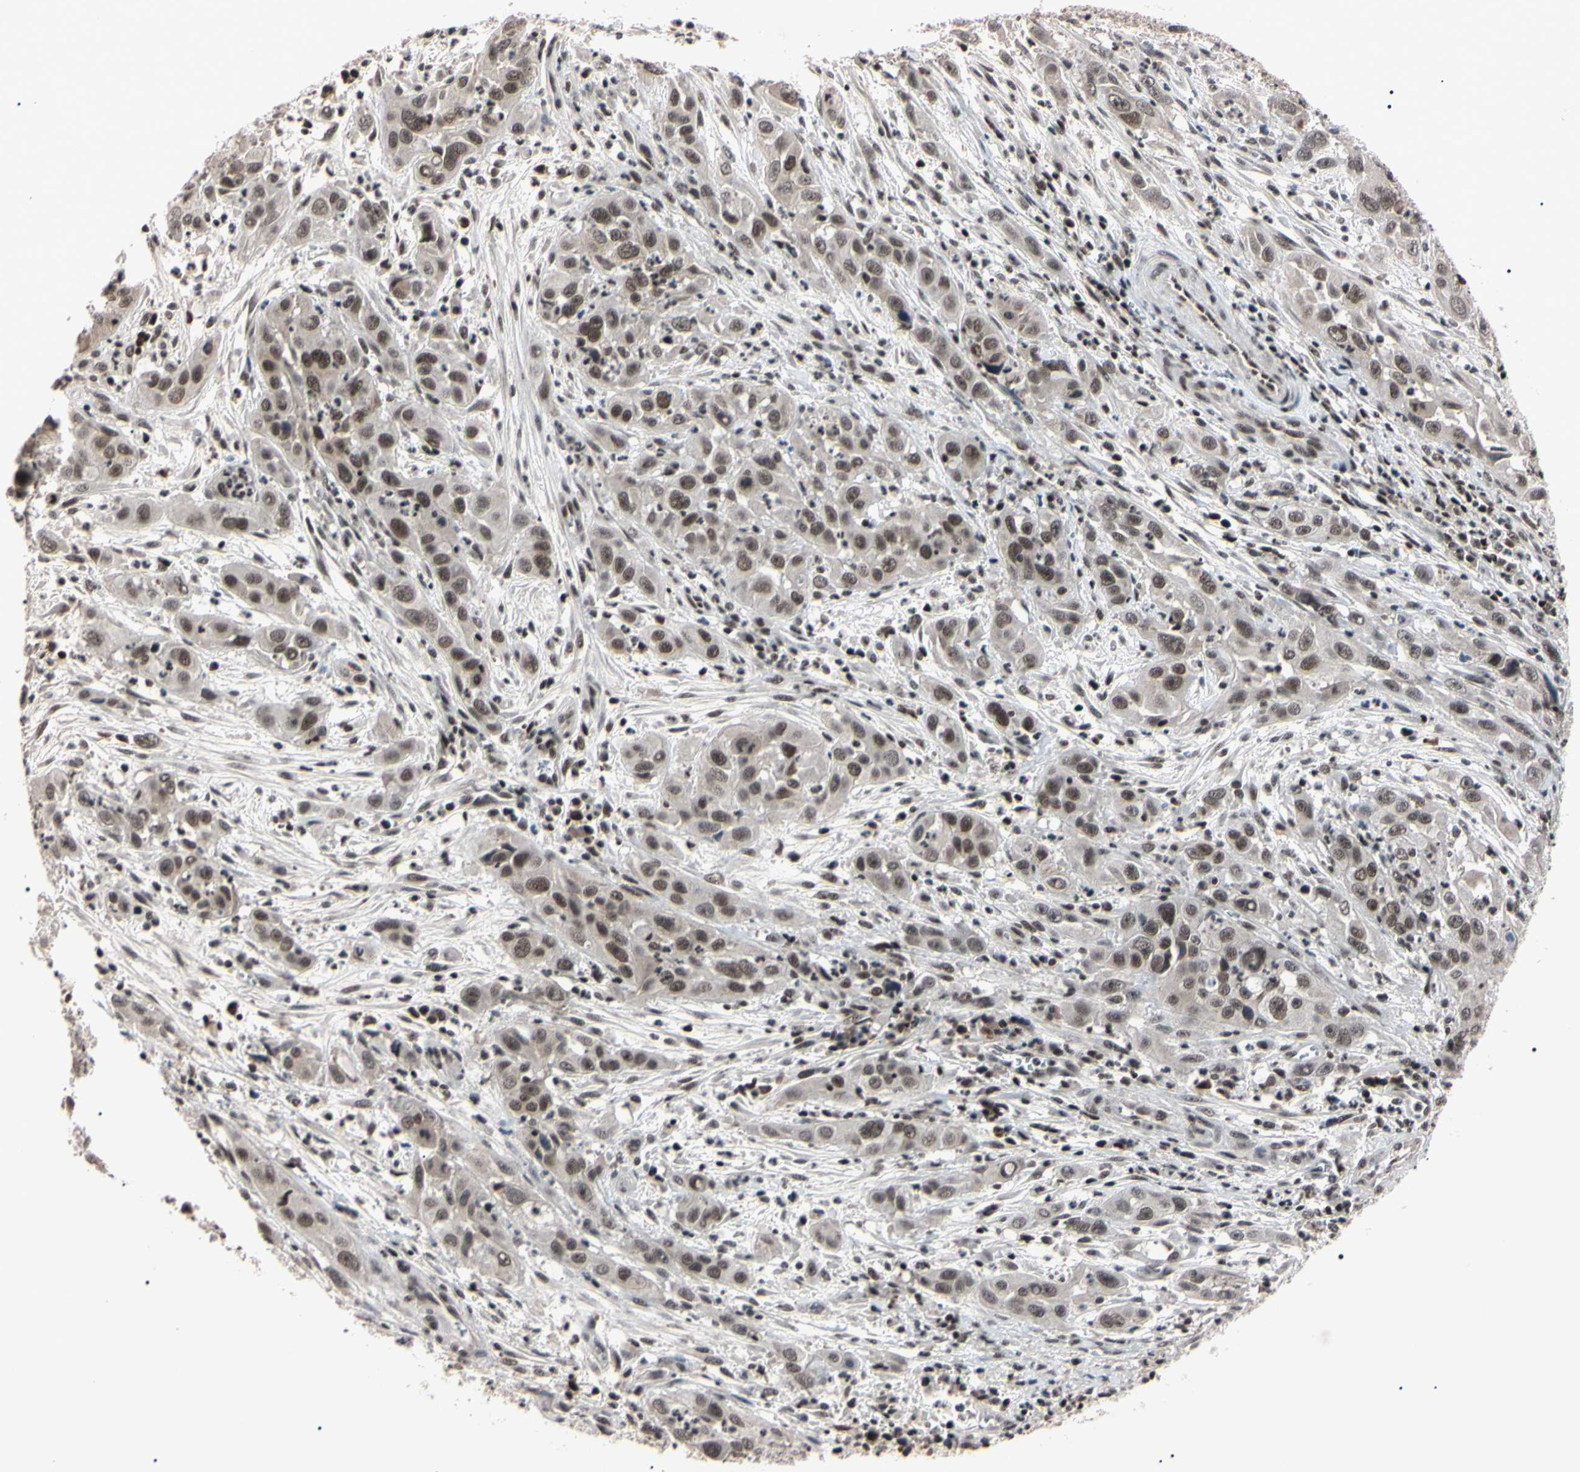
{"staining": {"intensity": "strong", "quantity": "<25%", "location": "nuclear"}, "tissue": "cervical cancer", "cell_type": "Tumor cells", "image_type": "cancer", "snomed": [{"axis": "morphology", "description": "Squamous cell carcinoma, NOS"}, {"axis": "topography", "description": "Cervix"}], "caption": "Tumor cells reveal strong nuclear positivity in about <25% of cells in squamous cell carcinoma (cervical). (Brightfield microscopy of DAB IHC at high magnification).", "gene": "YY1", "patient": {"sex": "female", "age": 32}}